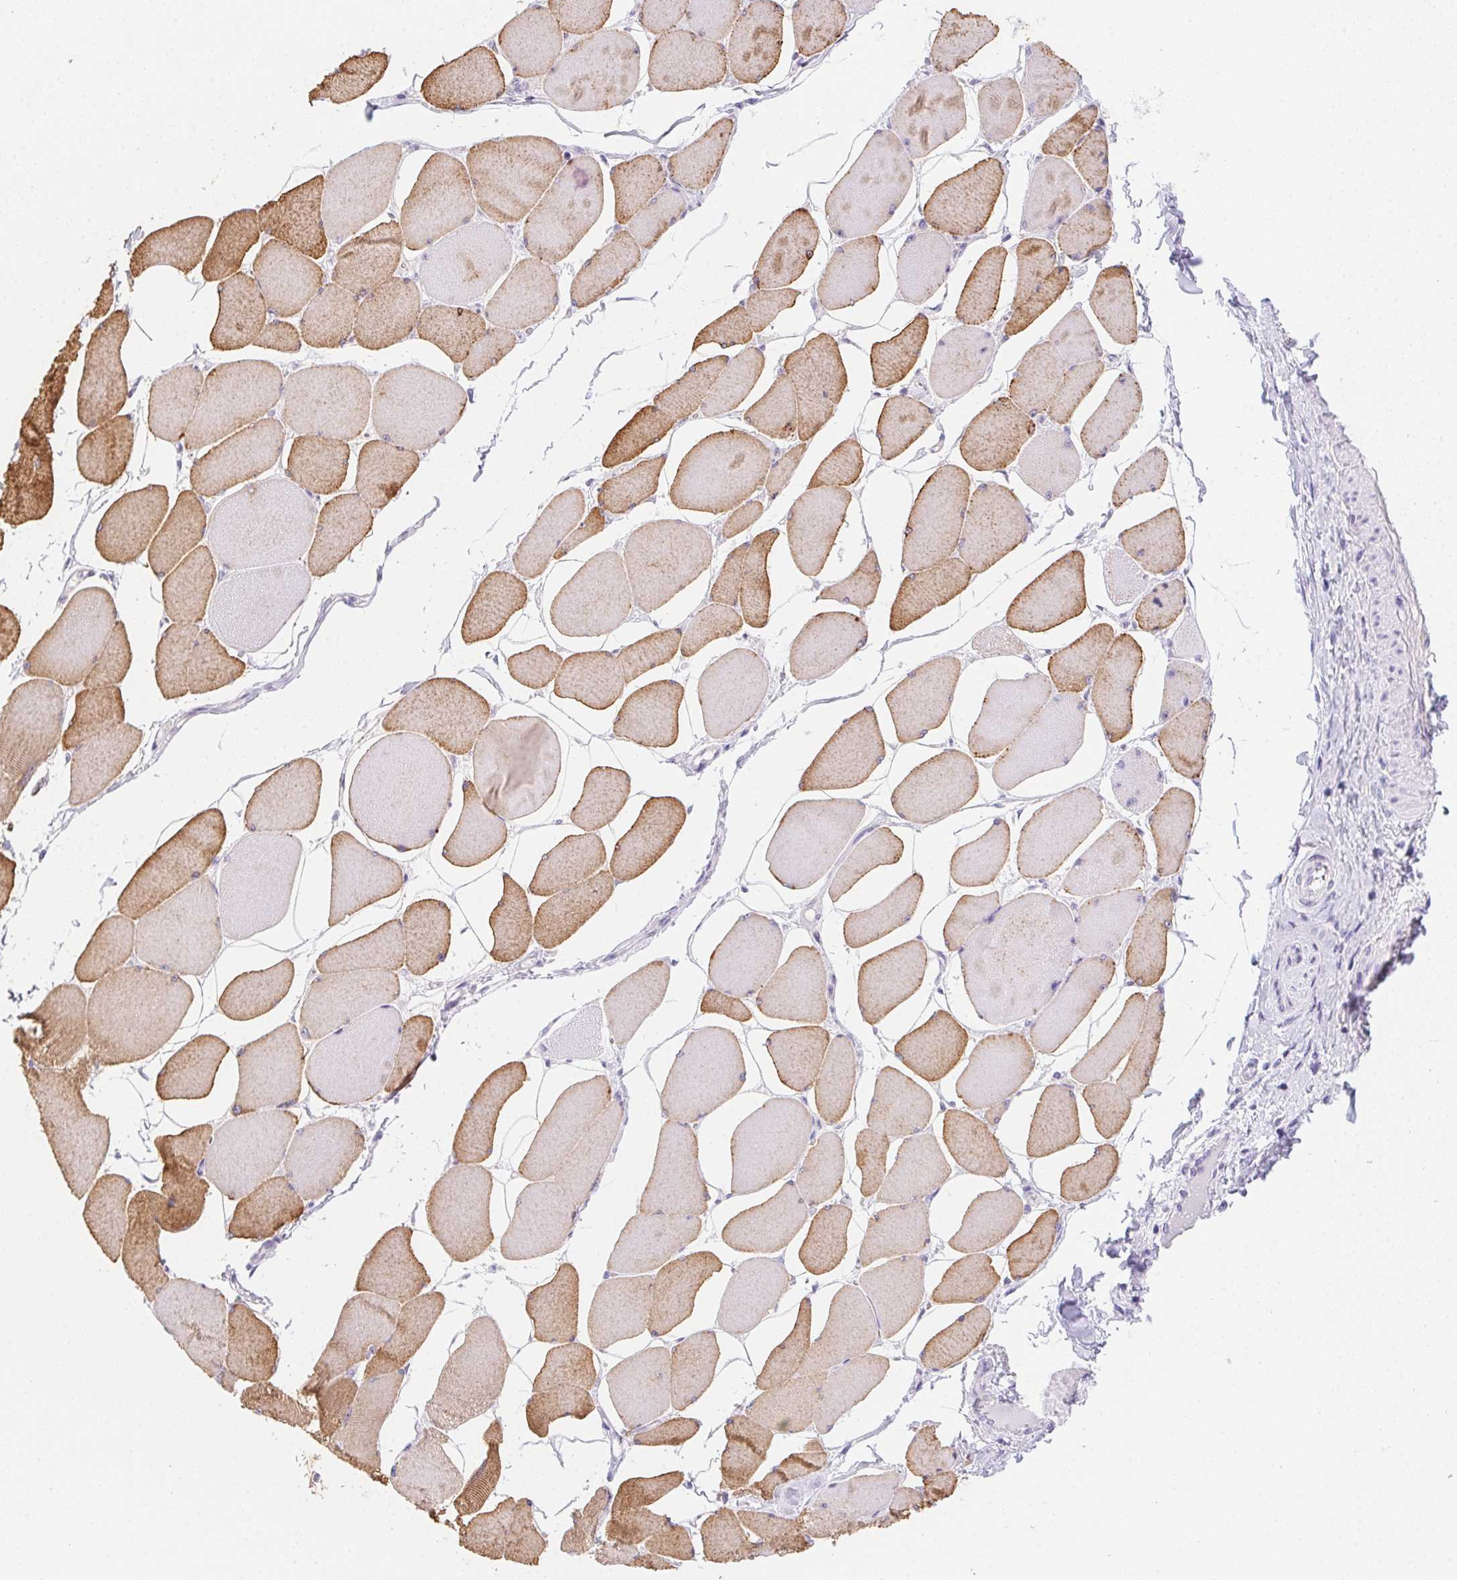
{"staining": {"intensity": "moderate", "quantity": "25%-75%", "location": "cytoplasmic/membranous"}, "tissue": "skeletal muscle", "cell_type": "Myocytes", "image_type": "normal", "snomed": [{"axis": "morphology", "description": "Normal tissue, NOS"}, {"axis": "topography", "description": "Skeletal muscle"}], "caption": "This image exhibits normal skeletal muscle stained with IHC to label a protein in brown. The cytoplasmic/membranous of myocytes show moderate positivity for the protein. Nuclei are counter-stained blue.", "gene": "PRKAA1", "patient": {"sex": "female", "age": 75}}